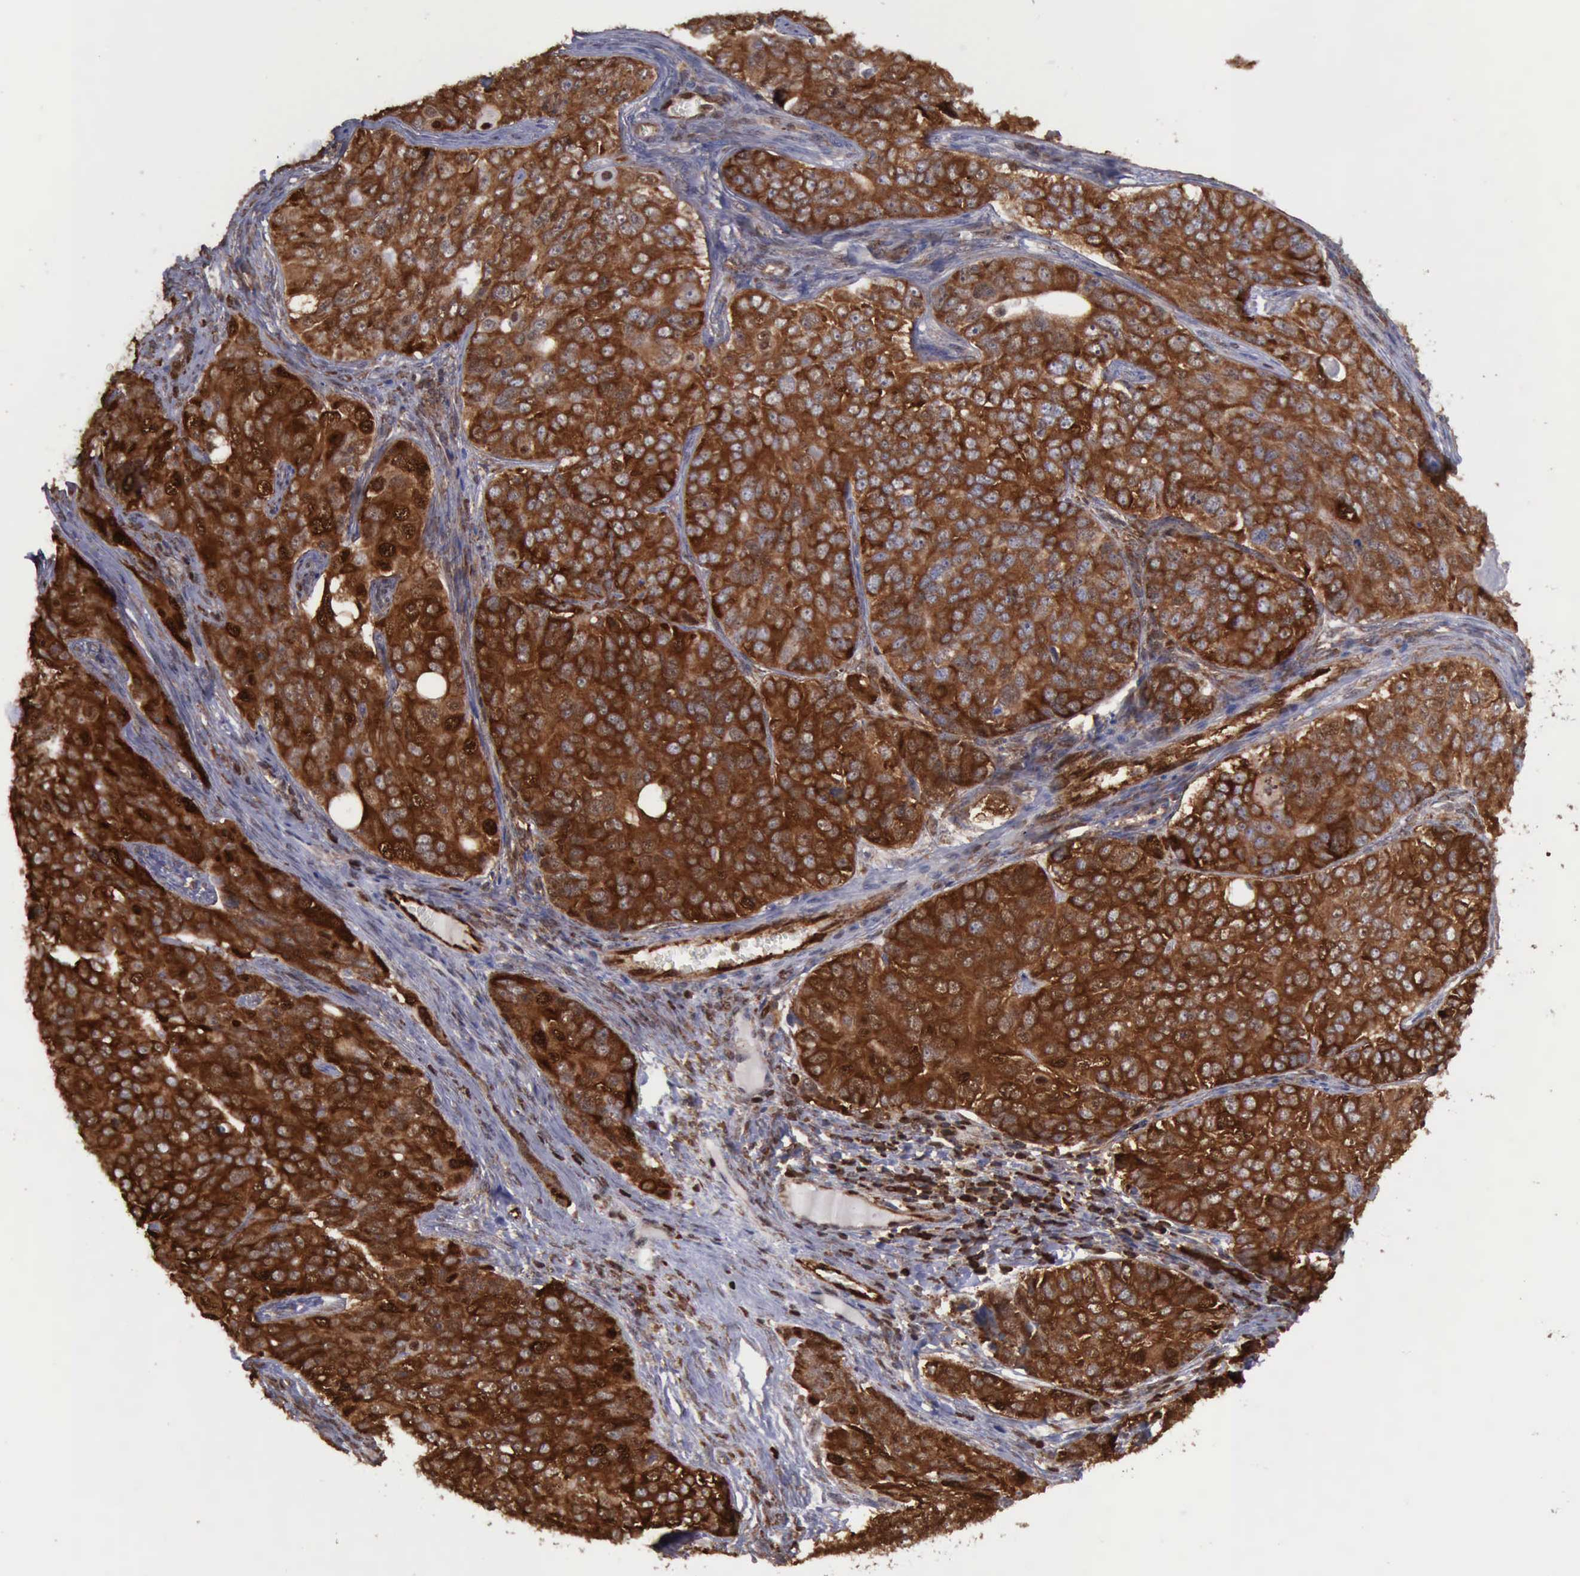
{"staining": {"intensity": "strong", "quantity": ">75%", "location": "cytoplasmic/membranous,nuclear"}, "tissue": "ovarian cancer", "cell_type": "Tumor cells", "image_type": "cancer", "snomed": [{"axis": "morphology", "description": "Carcinoma, endometroid"}, {"axis": "topography", "description": "Ovary"}], "caption": "Endometroid carcinoma (ovarian) tissue exhibits strong cytoplasmic/membranous and nuclear expression in approximately >75% of tumor cells The staining was performed using DAB (3,3'-diaminobenzidine), with brown indicating positive protein expression. Nuclei are stained blue with hematoxylin.", "gene": "PDCD4", "patient": {"sex": "female", "age": 51}}